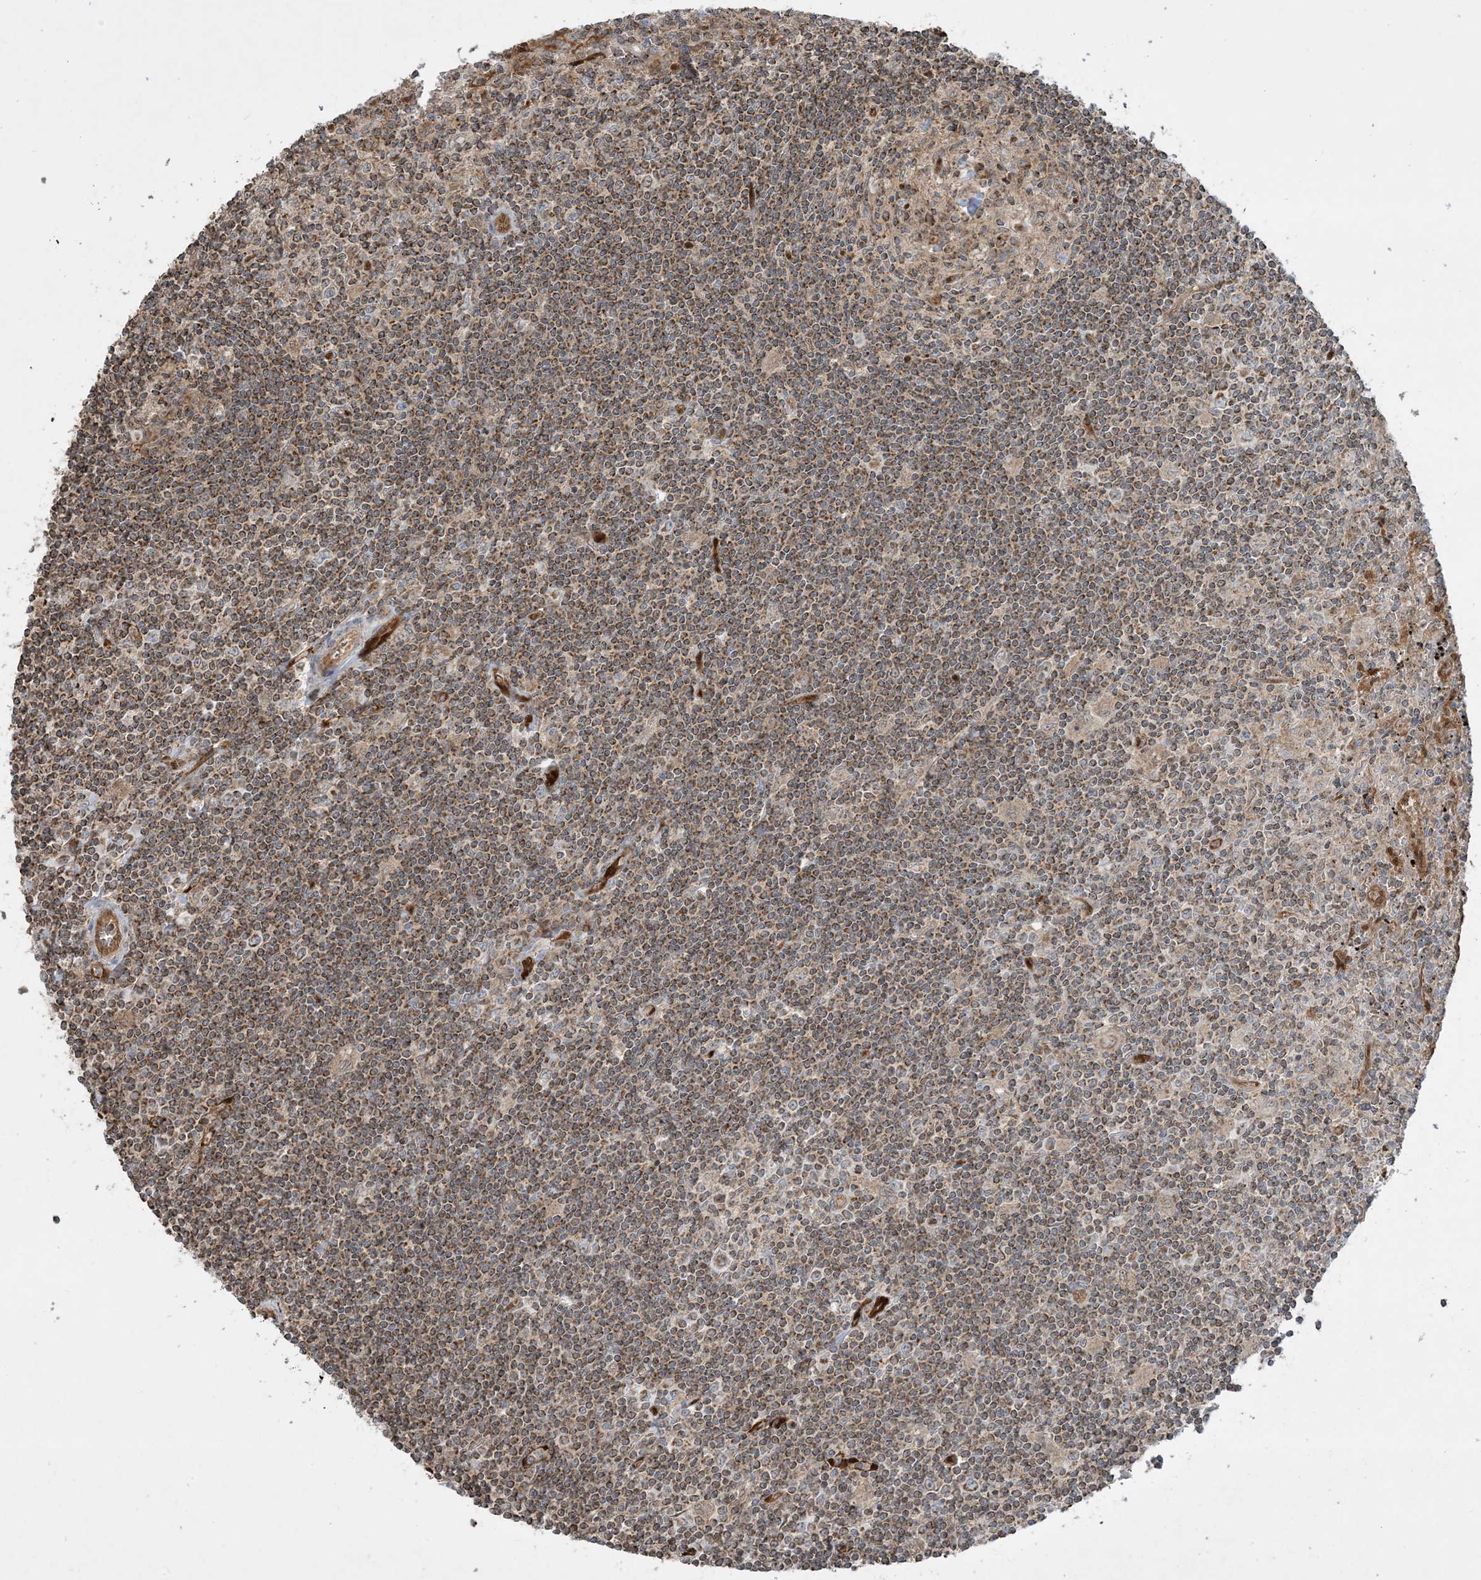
{"staining": {"intensity": "moderate", "quantity": ">75%", "location": "cytoplasmic/membranous"}, "tissue": "lymphoma", "cell_type": "Tumor cells", "image_type": "cancer", "snomed": [{"axis": "morphology", "description": "Malignant lymphoma, non-Hodgkin's type, Low grade"}, {"axis": "topography", "description": "Spleen"}], "caption": "Human malignant lymphoma, non-Hodgkin's type (low-grade) stained with a protein marker reveals moderate staining in tumor cells.", "gene": "PPM1F", "patient": {"sex": "male", "age": 76}}